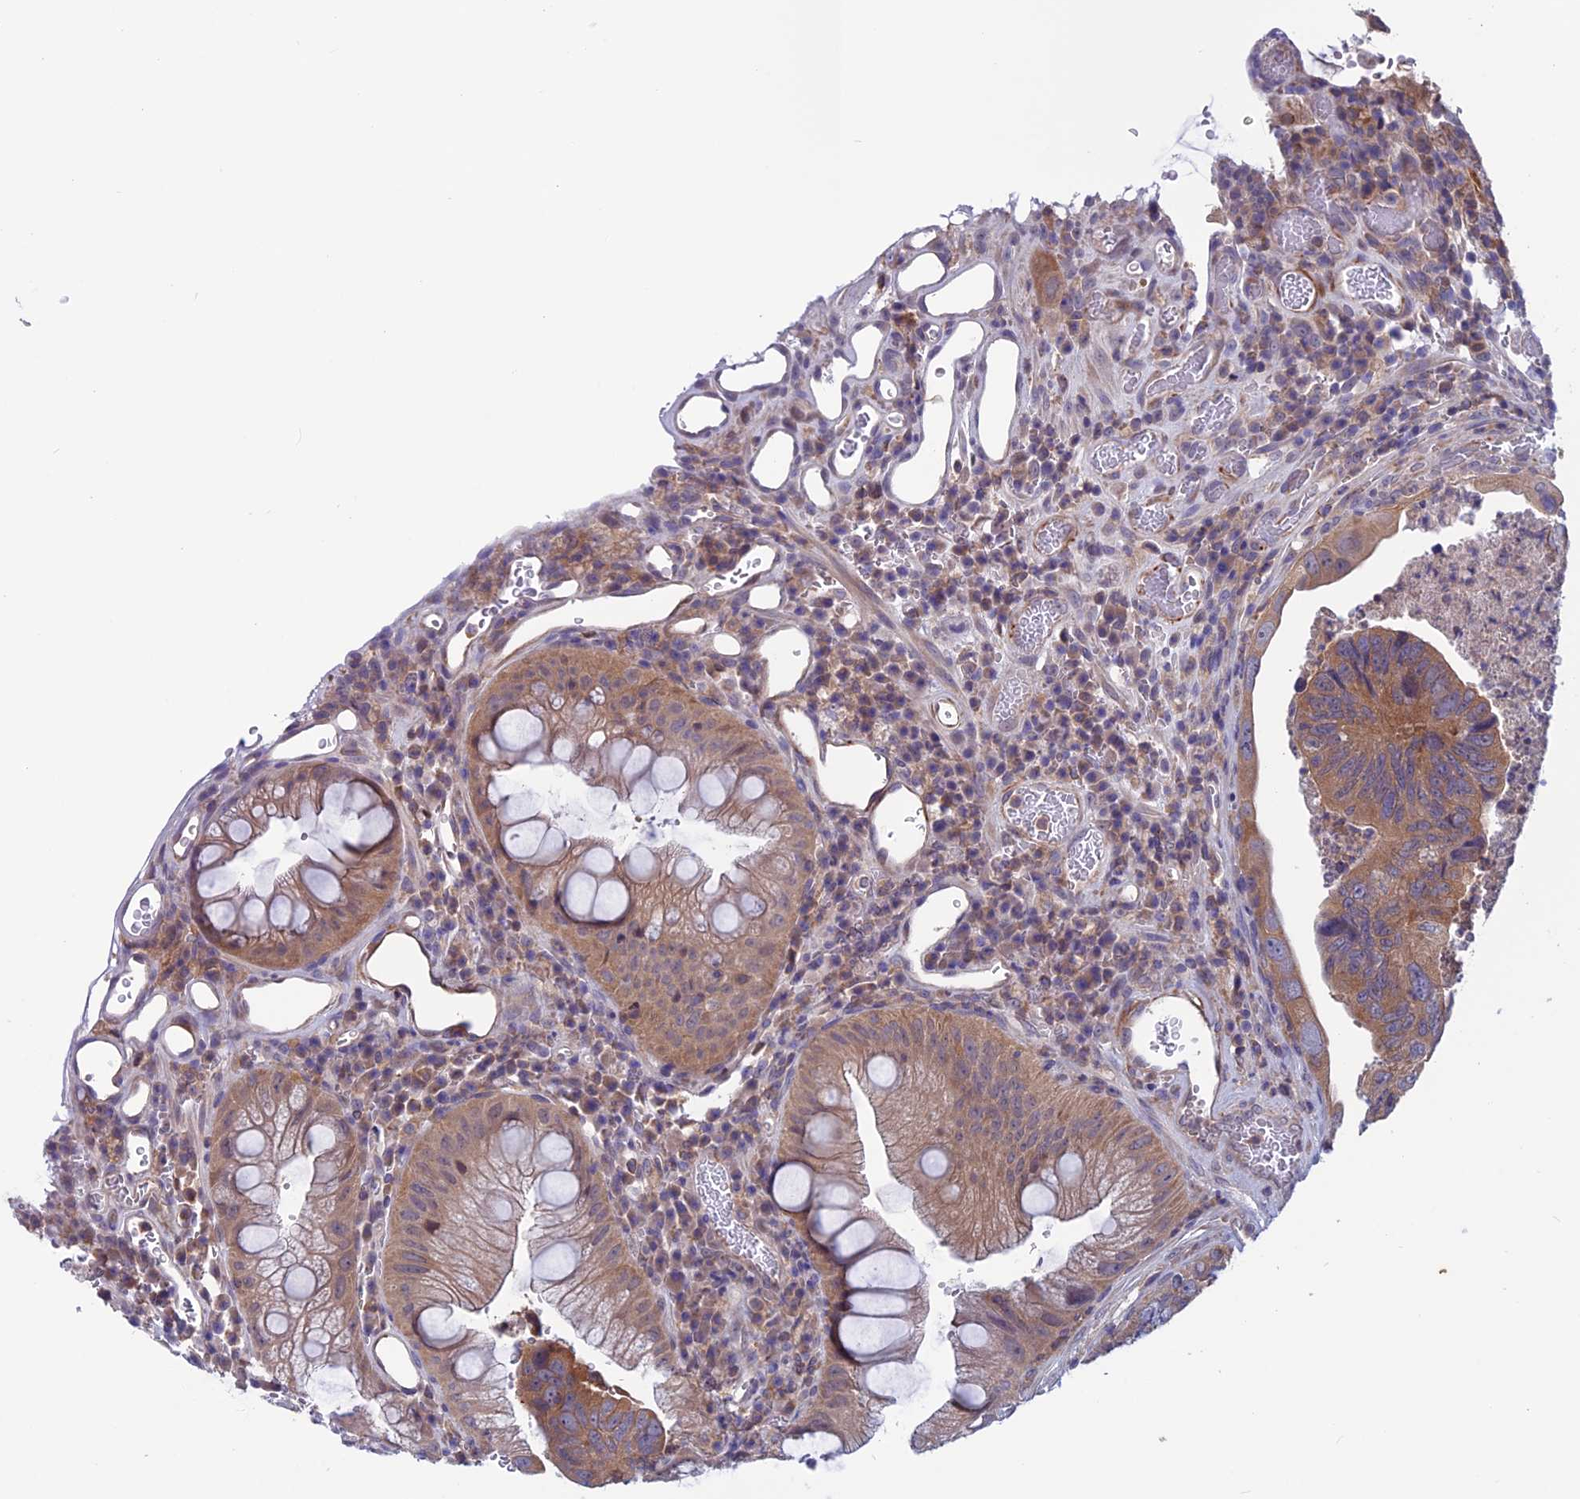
{"staining": {"intensity": "moderate", "quantity": ">75%", "location": "cytoplasmic/membranous"}, "tissue": "colorectal cancer", "cell_type": "Tumor cells", "image_type": "cancer", "snomed": [{"axis": "morphology", "description": "Adenocarcinoma, NOS"}, {"axis": "topography", "description": "Rectum"}], "caption": "Moderate cytoplasmic/membranous protein positivity is present in about >75% of tumor cells in colorectal cancer (adenocarcinoma).", "gene": "MAST2", "patient": {"sex": "male", "age": 63}}